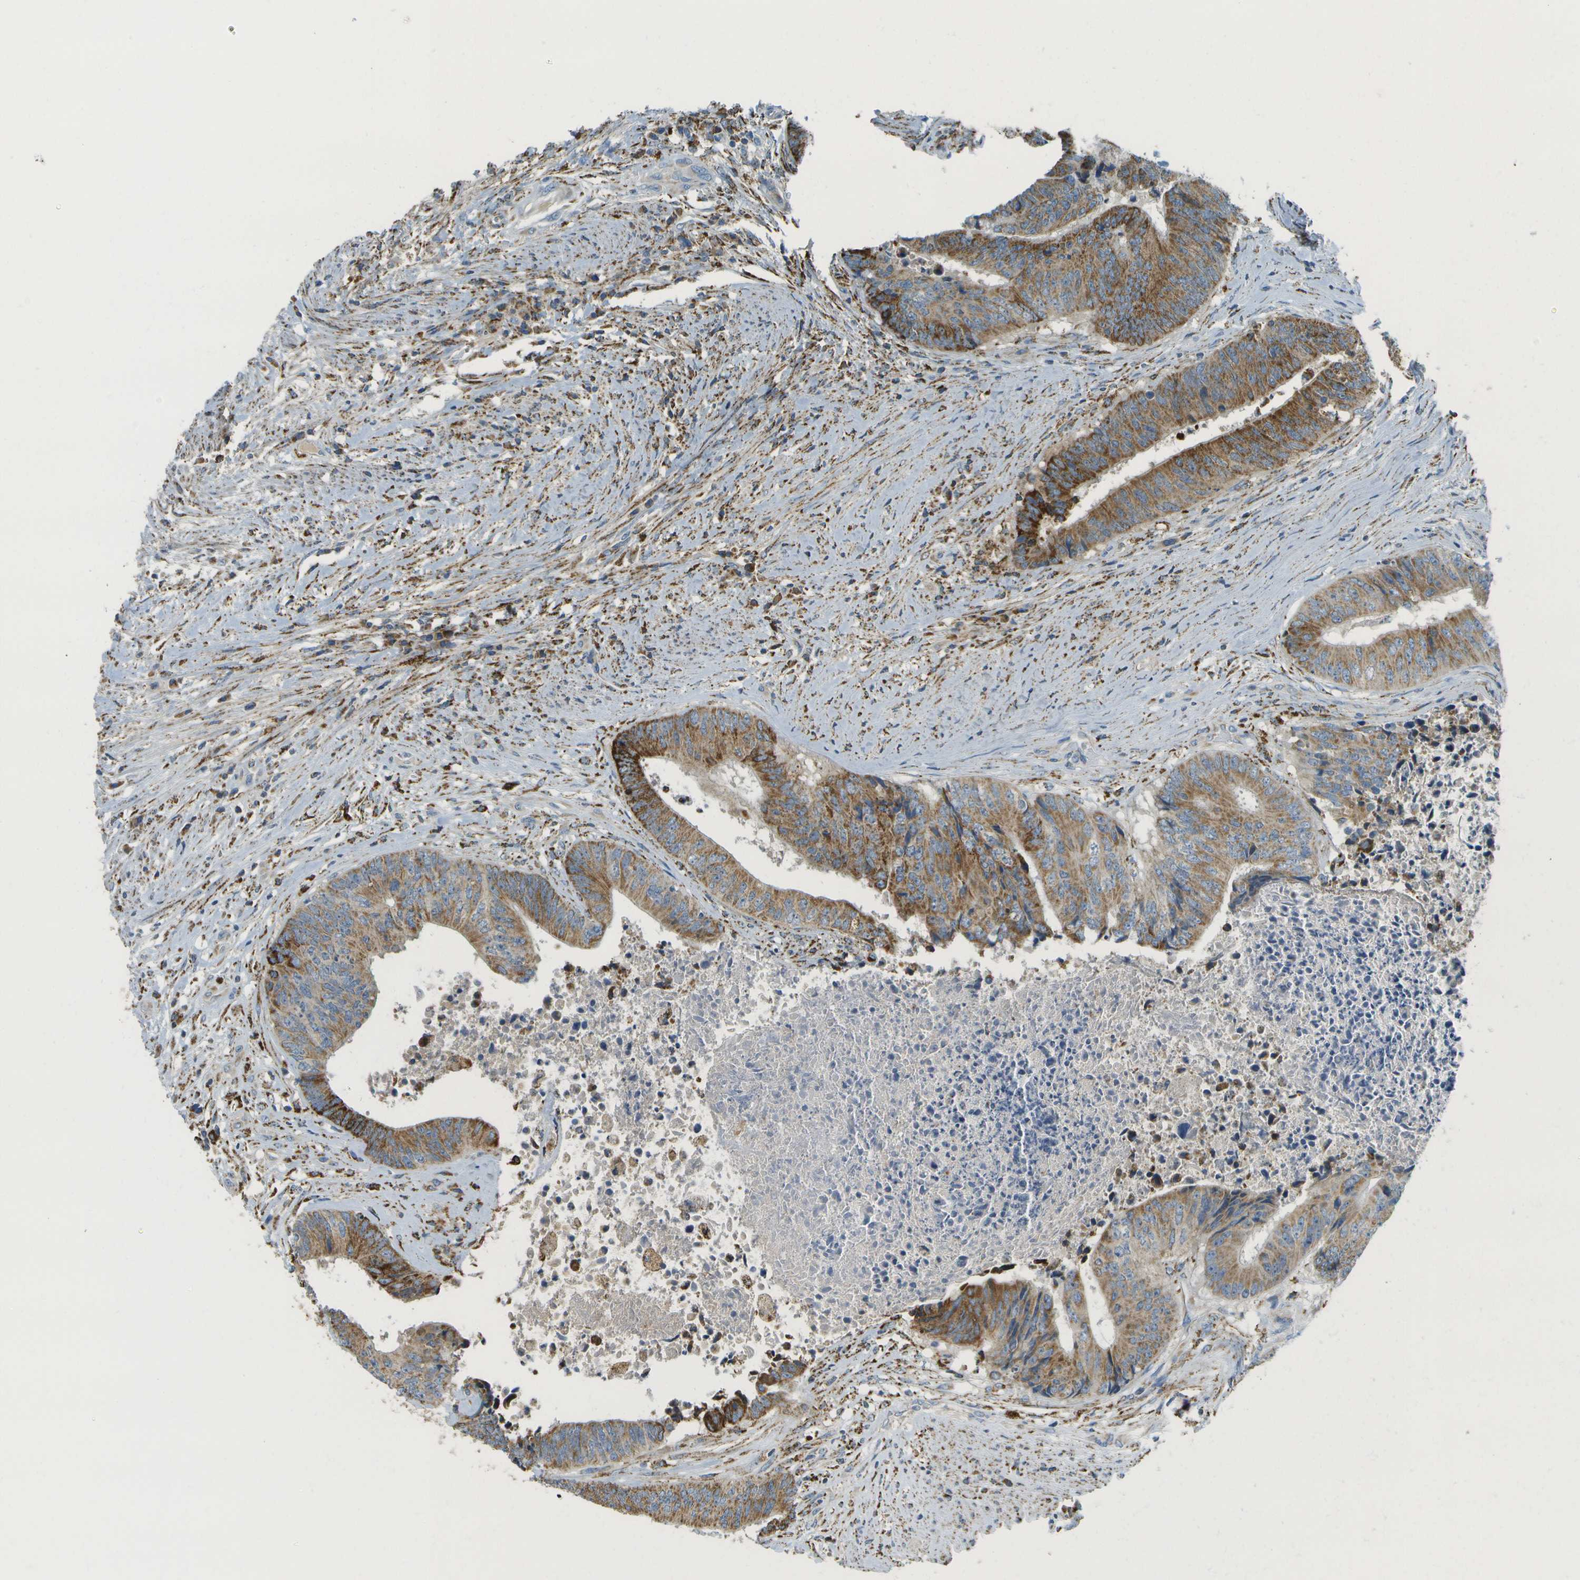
{"staining": {"intensity": "moderate", "quantity": ">75%", "location": "cytoplasmic/membranous"}, "tissue": "colorectal cancer", "cell_type": "Tumor cells", "image_type": "cancer", "snomed": [{"axis": "morphology", "description": "Adenocarcinoma, NOS"}, {"axis": "topography", "description": "Rectum"}], "caption": "This image demonstrates adenocarcinoma (colorectal) stained with immunohistochemistry to label a protein in brown. The cytoplasmic/membranous of tumor cells show moderate positivity for the protein. Nuclei are counter-stained blue.", "gene": "HLCS", "patient": {"sex": "male", "age": 72}}